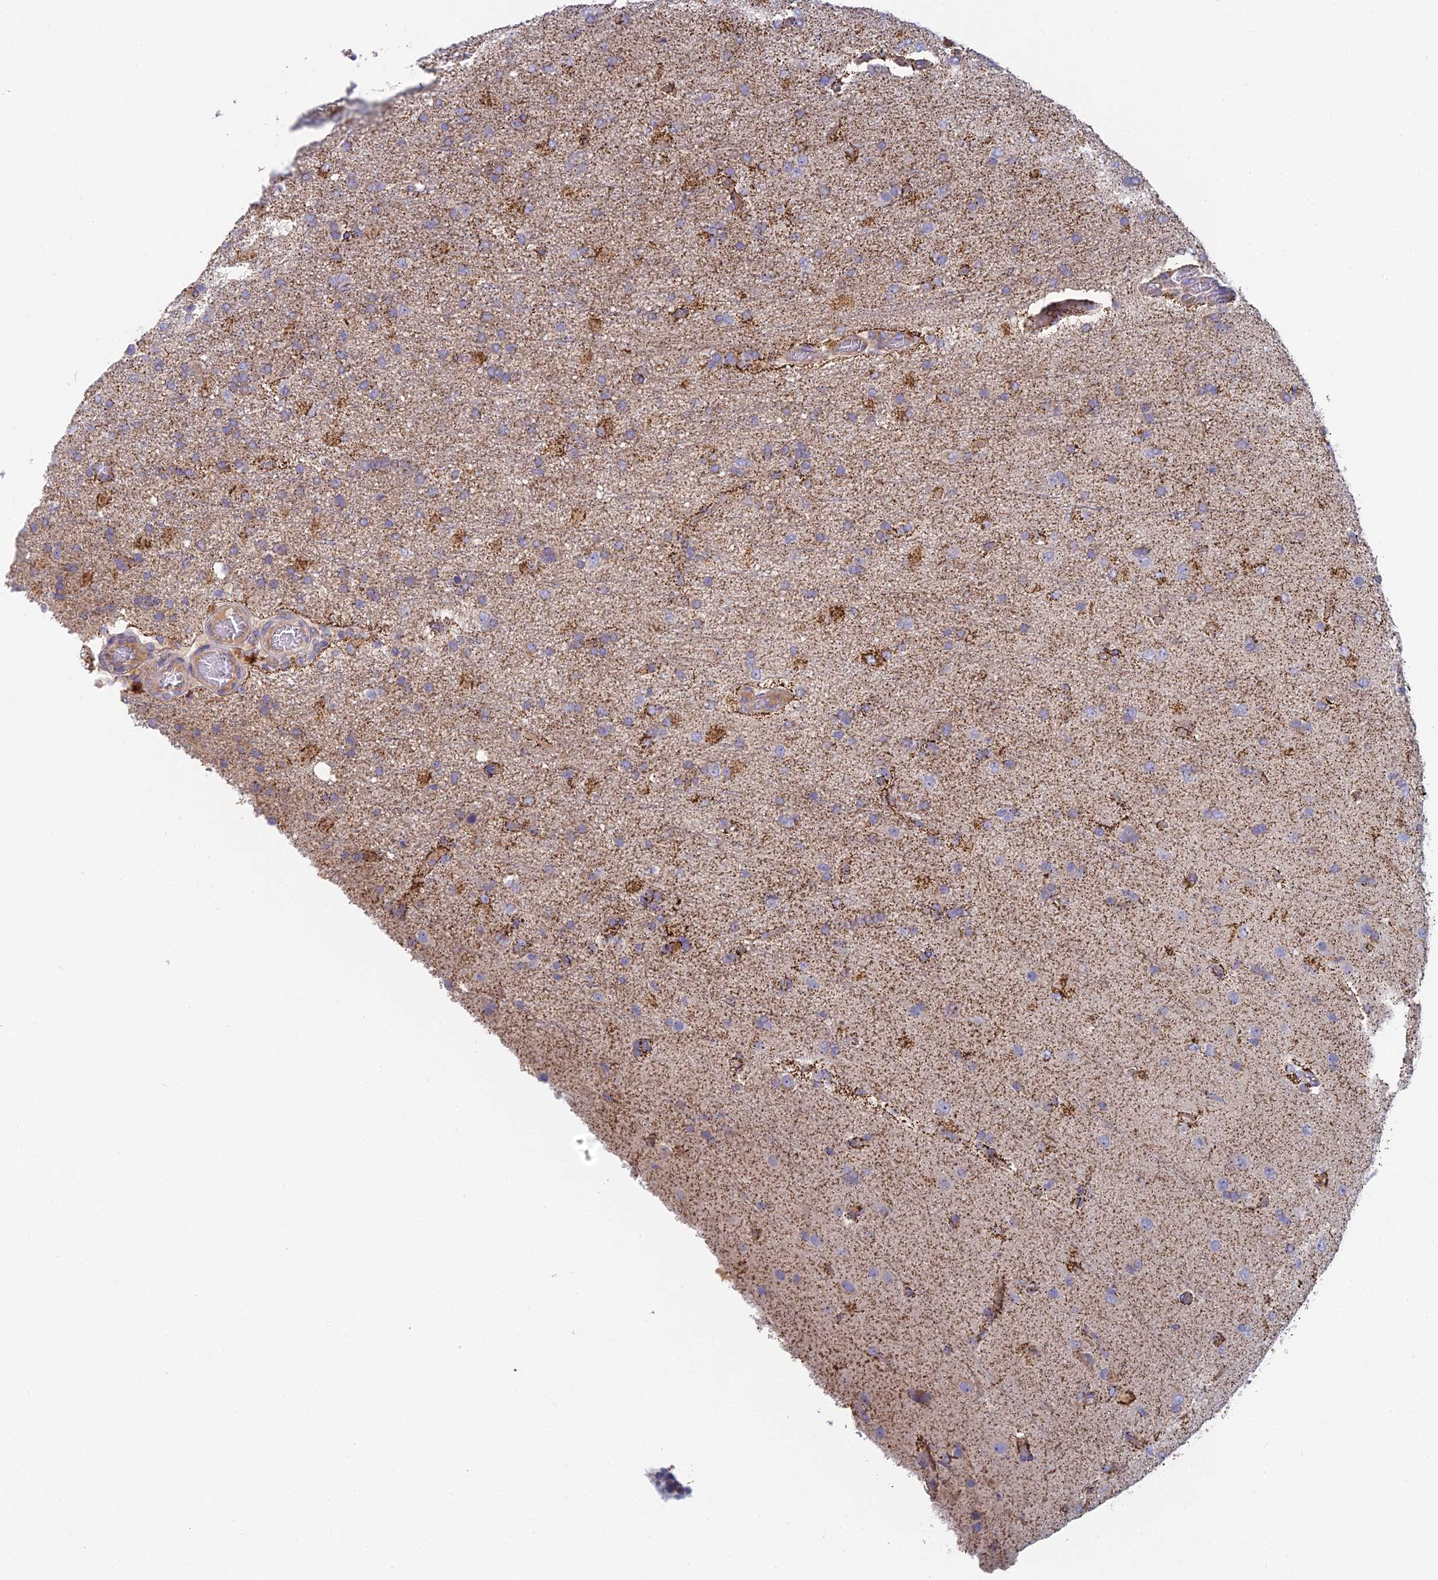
{"staining": {"intensity": "moderate", "quantity": "<25%", "location": "cytoplasmic/membranous"}, "tissue": "glioma", "cell_type": "Tumor cells", "image_type": "cancer", "snomed": [{"axis": "morphology", "description": "Glioma, malignant, High grade"}, {"axis": "topography", "description": "Brain"}], "caption": "Immunohistochemical staining of glioma reveals moderate cytoplasmic/membranous protein positivity in approximately <25% of tumor cells.", "gene": "IFTAP", "patient": {"sex": "female", "age": 74}}